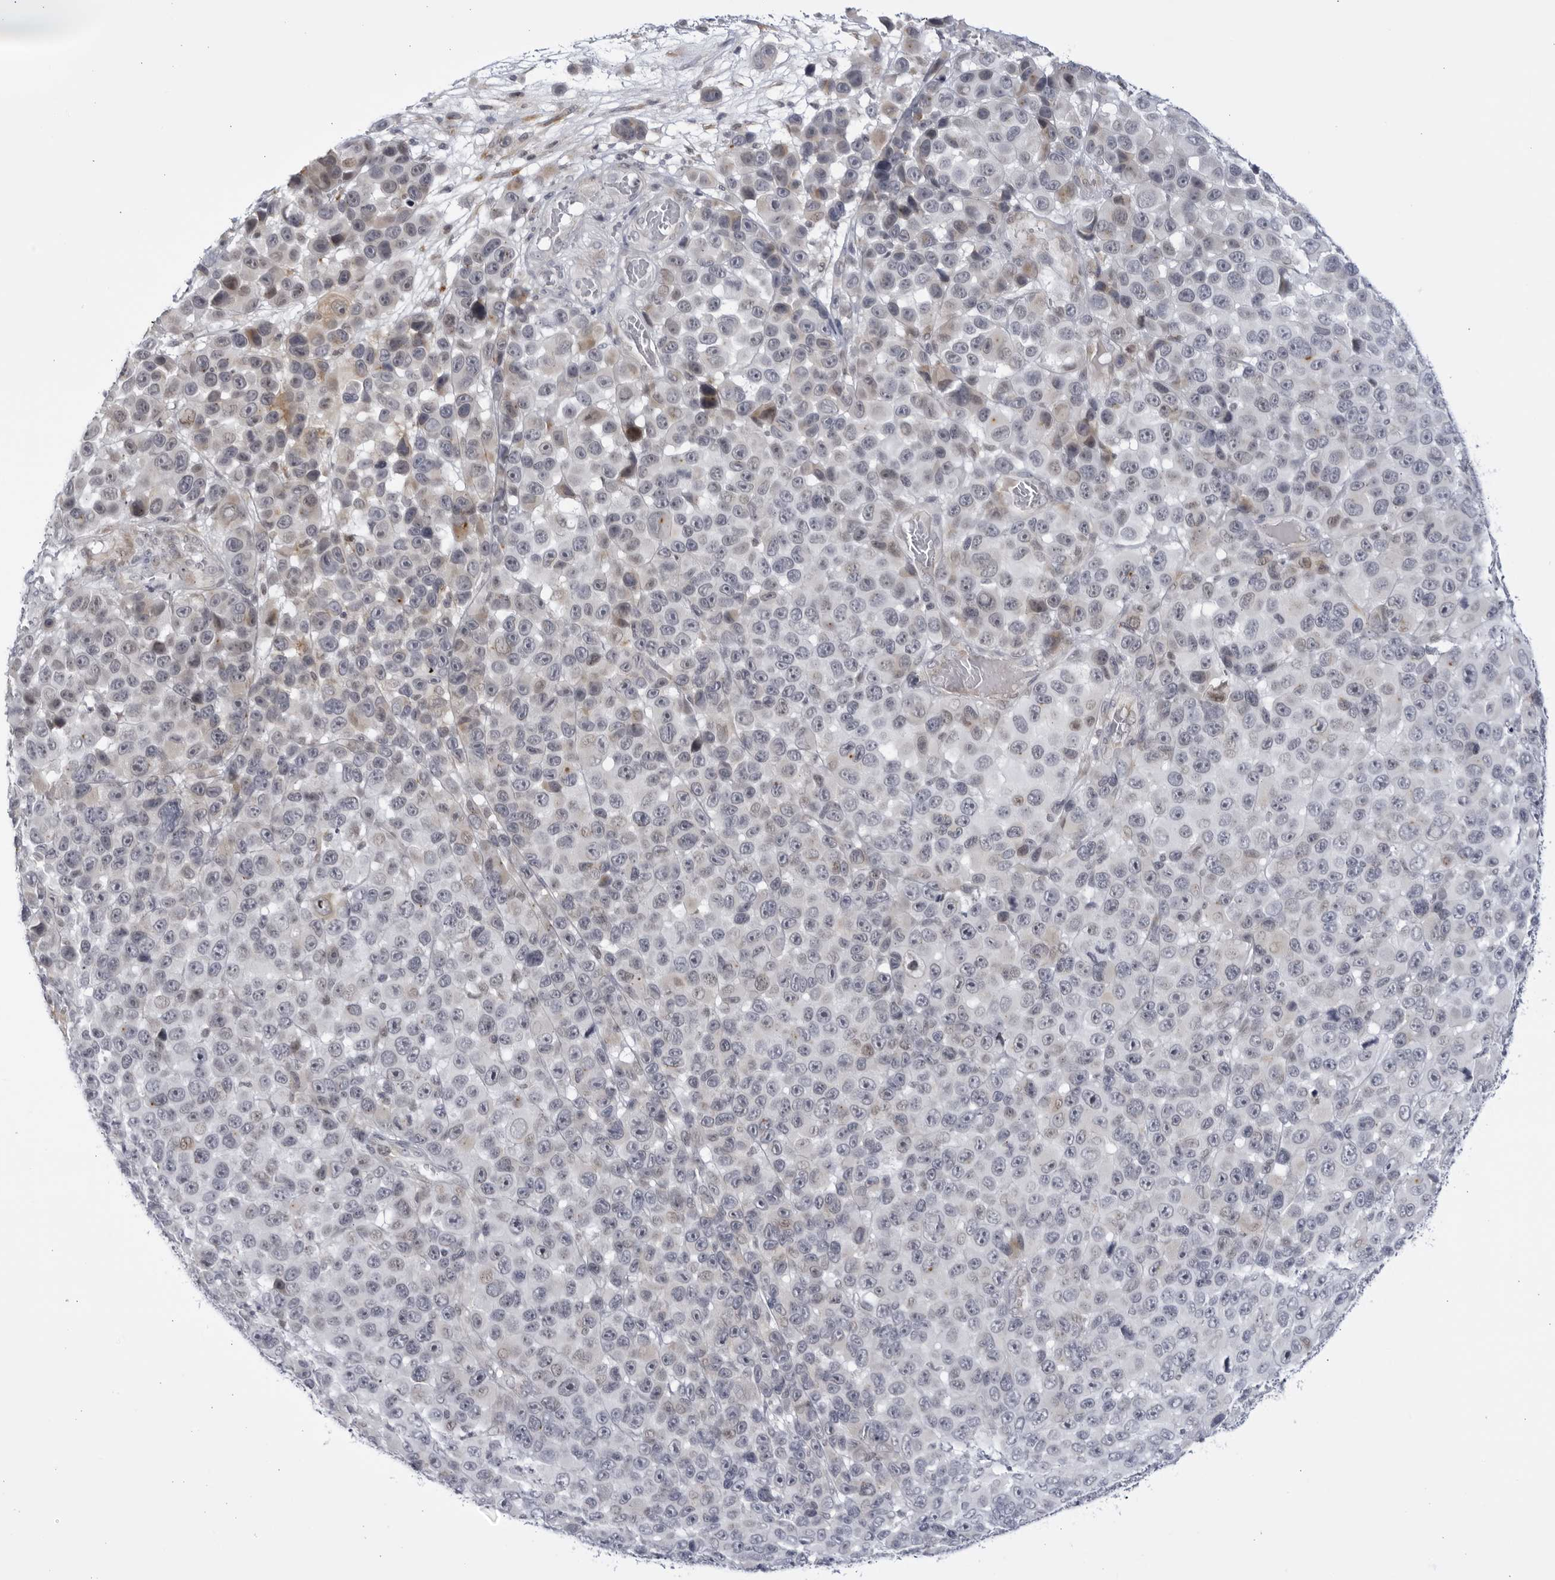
{"staining": {"intensity": "negative", "quantity": "none", "location": "none"}, "tissue": "melanoma", "cell_type": "Tumor cells", "image_type": "cancer", "snomed": [{"axis": "morphology", "description": "Malignant melanoma, NOS"}, {"axis": "topography", "description": "Skin"}], "caption": "Tumor cells show no significant protein positivity in malignant melanoma.", "gene": "CNBD1", "patient": {"sex": "male", "age": 53}}